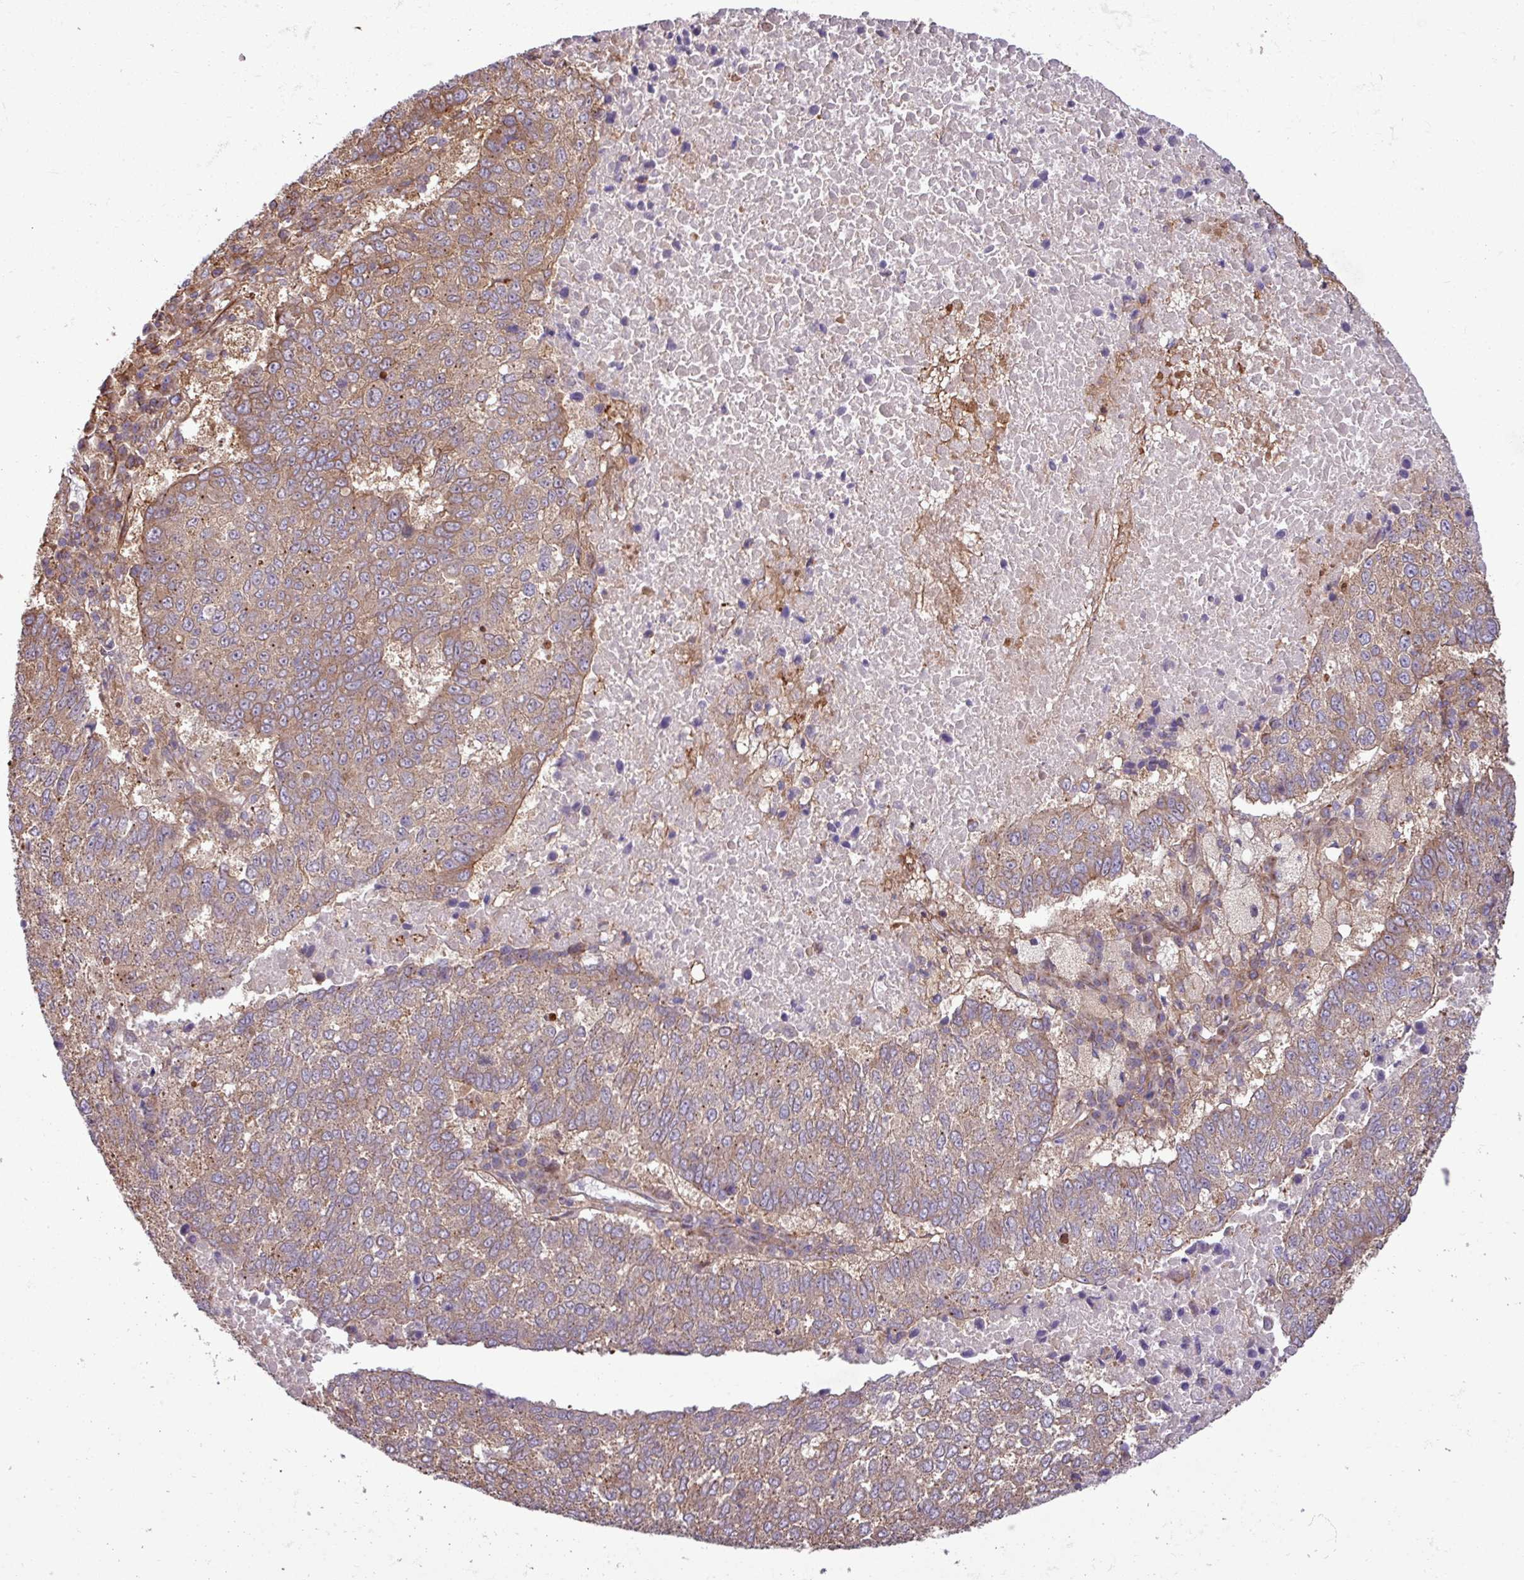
{"staining": {"intensity": "moderate", "quantity": ">75%", "location": "cytoplasmic/membranous"}, "tissue": "lung cancer", "cell_type": "Tumor cells", "image_type": "cancer", "snomed": [{"axis": "morphology", "description": "Squamous cell carcinoma, NOS"}, {"axis": "topography", "description": "Lung"}], "caption": "A photomicrograph of human squamous cell carcinoma (lung) stained for a protein reveals moderate cytoplasmic/membranous brown staining in tumor cells.", "gene": "ZNF300", "patient": {"sex": "male", "age": 73}}